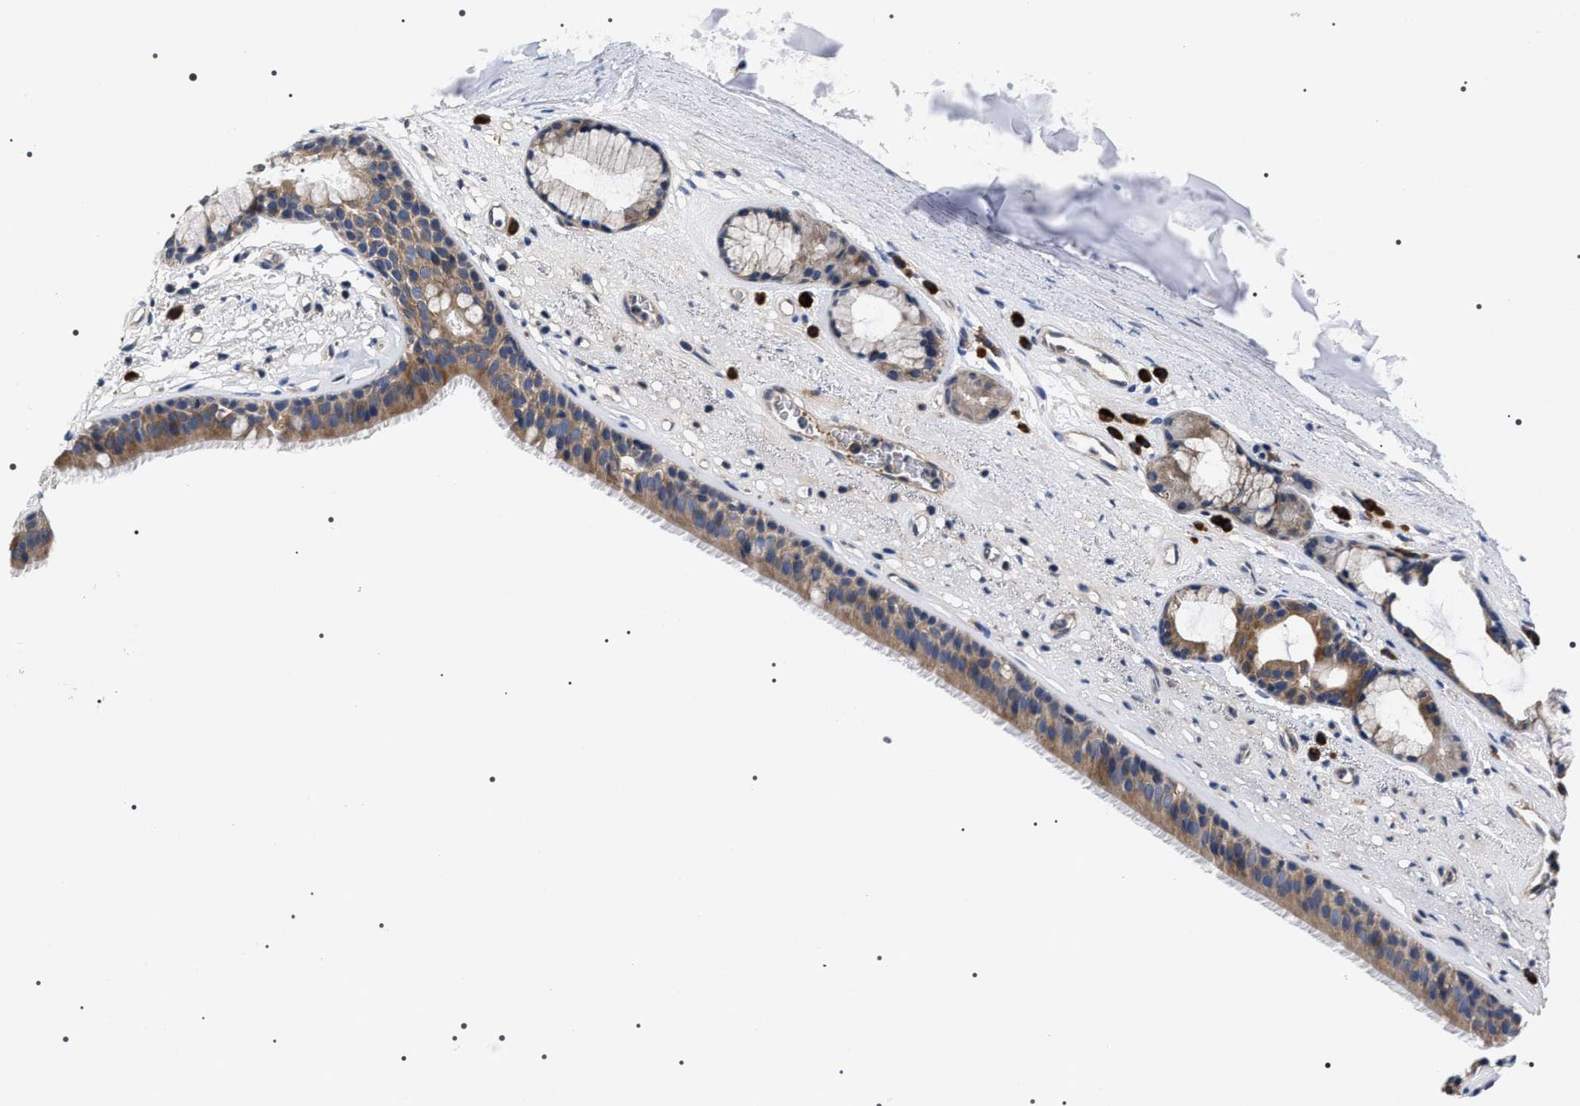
{"staining": {"intensity": "moderate", "quantity": ">75%", "location": "cytoplasmic/membranous"}, "tissue": "bronchus", "cell_type": "Respiratory epithelial cells", "image_type": "normal", "snomed": [{"axis": "morphology", "description": "Normal tissue, NOS"}, {"axis": "topography", "description": "Cartilage tissue"}], "caption": "Brown immunohistochemical staining in unremarkable bronchus shows moderate cytoplasmic/membranous staining in about >75% of respiratory epithelial cells.", "gene": "MIS18A", "patient": {"sex": "female", "age": 63}}